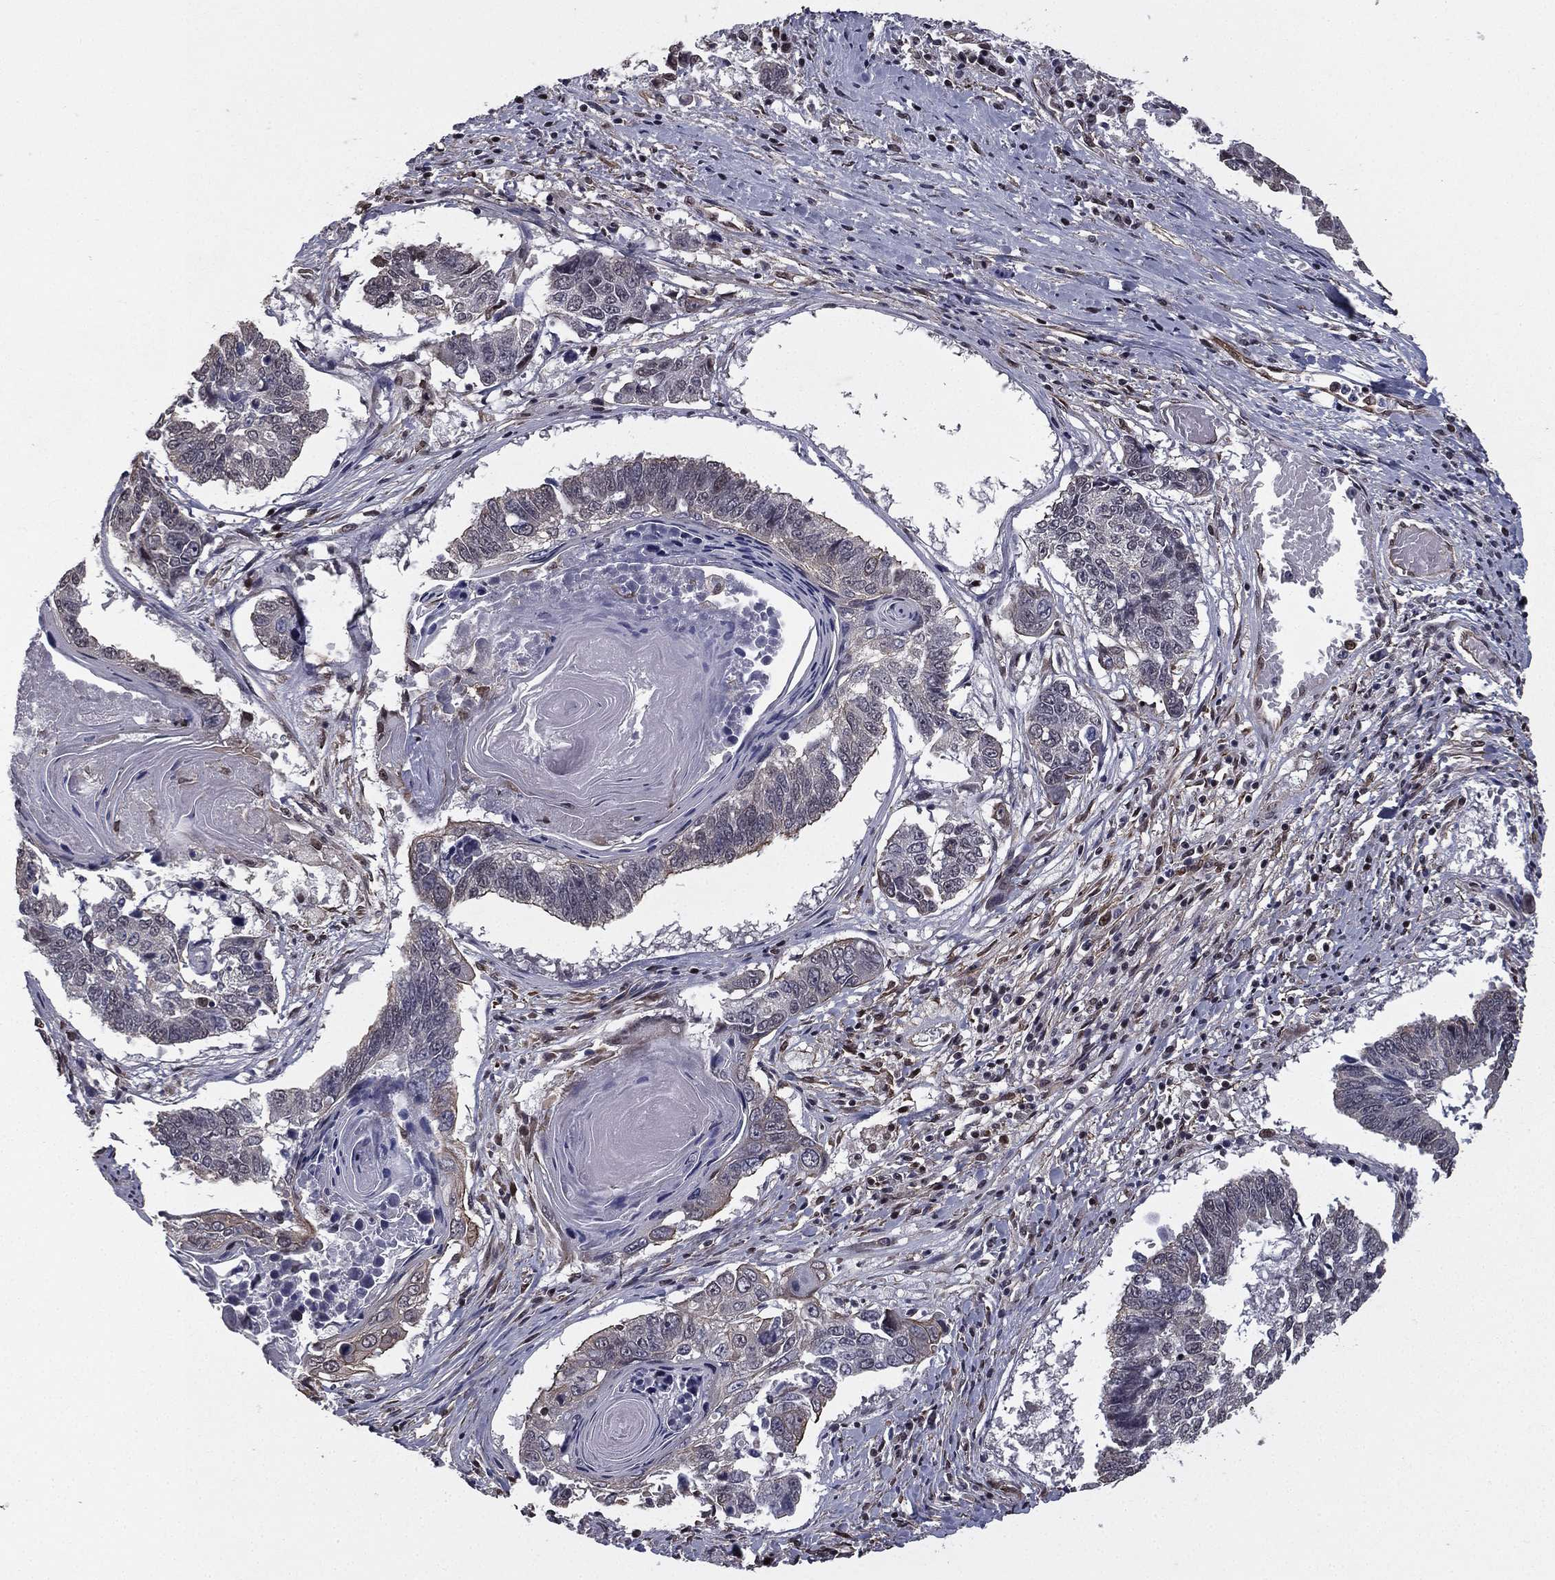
{"staining": {"intensity": "weak", "quantity": "<25%", "location": "cytoplasmic/membranous"}, "tissue": "lung cancer", "cell_type": "Tumor cells", "image_type": "cancer", "snomed": [{"axis": "morphology", "description": "Squamous cell carcinoma, NOS"}, {"axis": "topography", "description": "Lung"}], "caption": "A high-resolution micrograph shows IHC staining of squamous cell carcinoma (lung), which displays no significant positivity in tumor cells. (DAB immunohistochemistry visualized using brightfield microscopy, high magnification).", "gene": "RARB", "patient": {"sex": "male", "age": 73}}